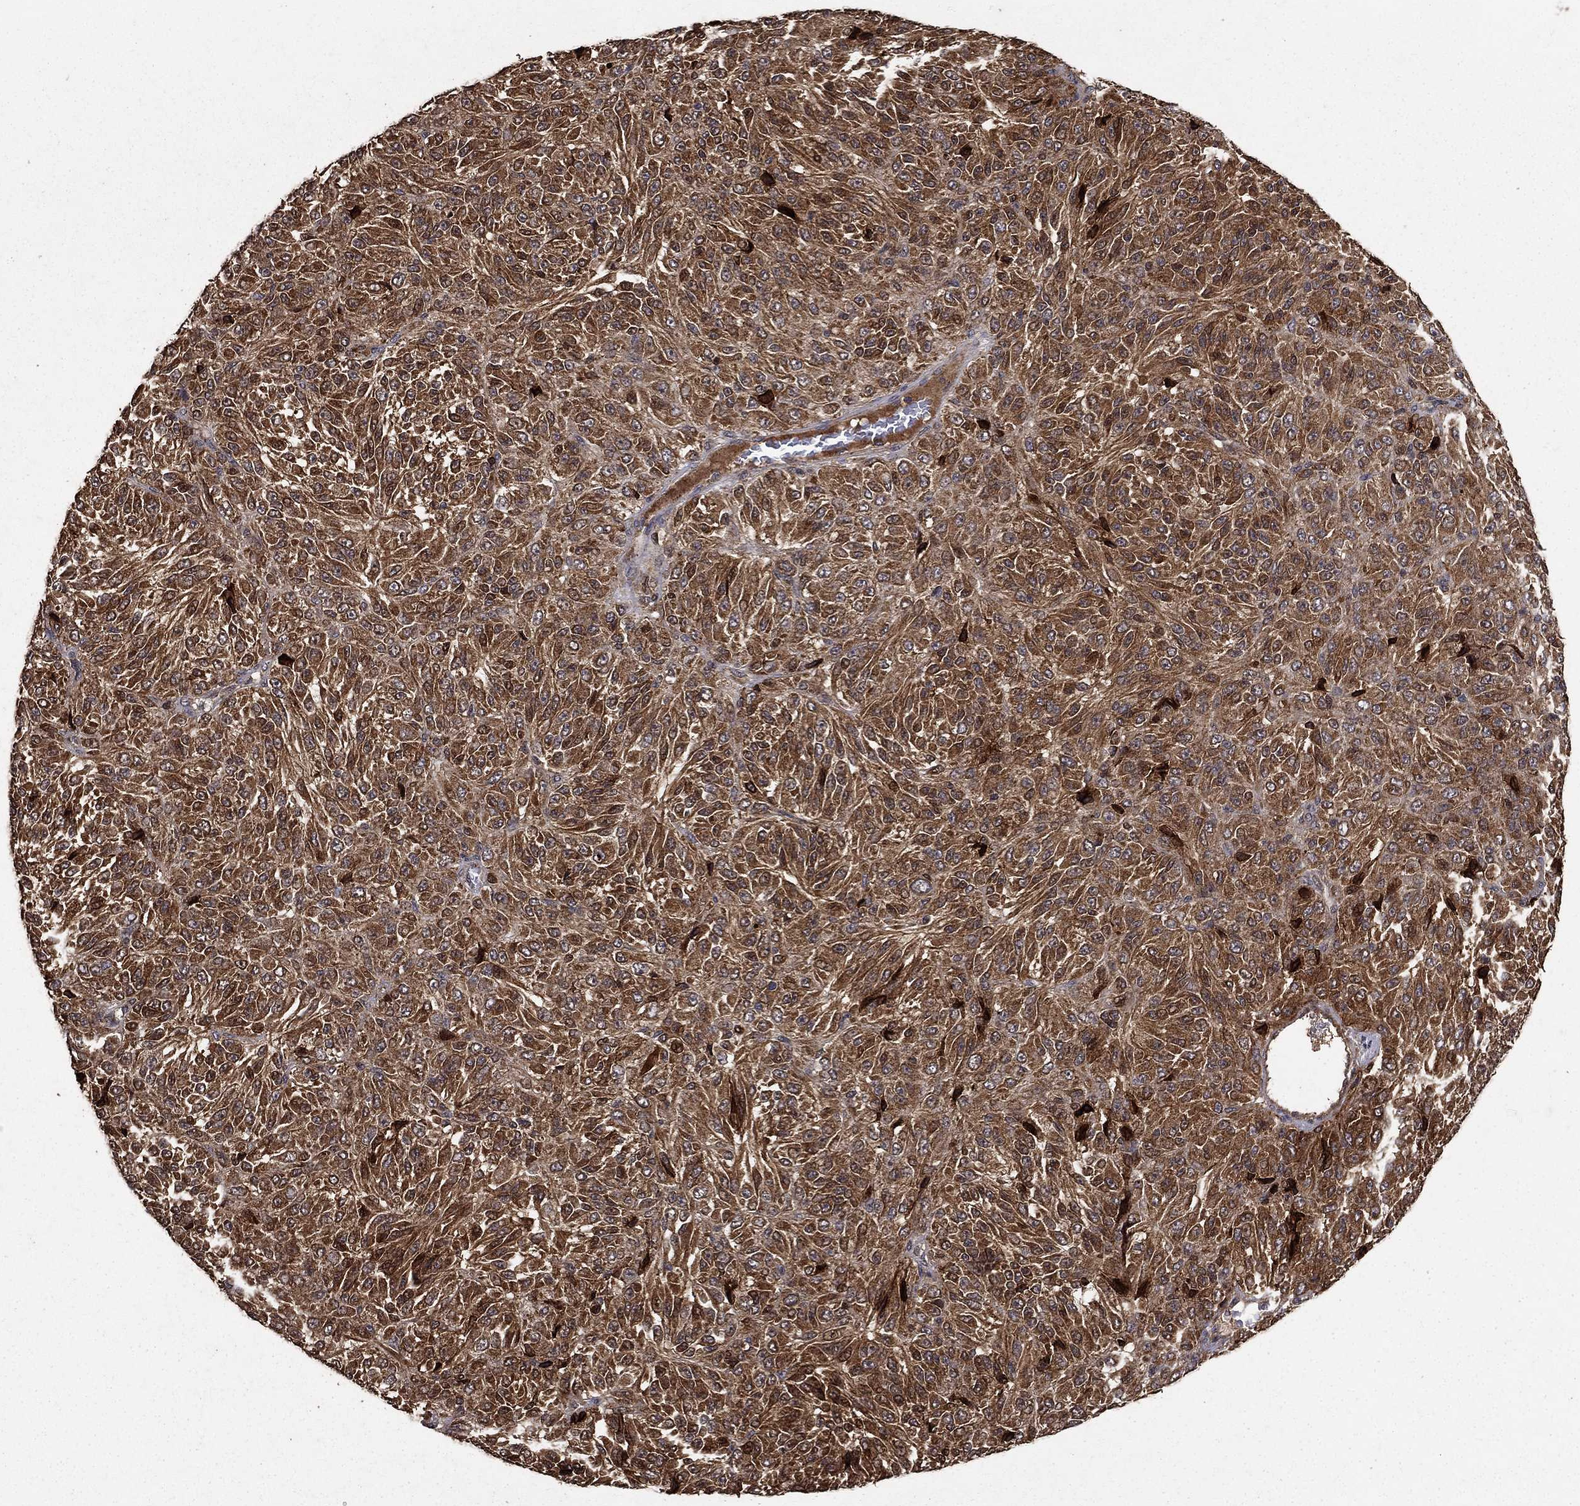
{"staining": {"intensity": "strong", "quantity": ">75%", "location": "cytoplasmic/membranous"}, "tissue": "melanoma", "cell_type": "Tumor cells", "image_type": "cancer", "snomed": [{"axis": "morphology", "description": "Malignant melanoma, Metastatic site"}, {"axis": "topography", "description": "Brain"}], "caption": "Protein positivity by IHC shows strong cytoplasmic/membranous positivity in approximately >75% of tumor cells in melanoma.", "gene": "IFRD1", "patient": {"sex": "female", "age": 56}}